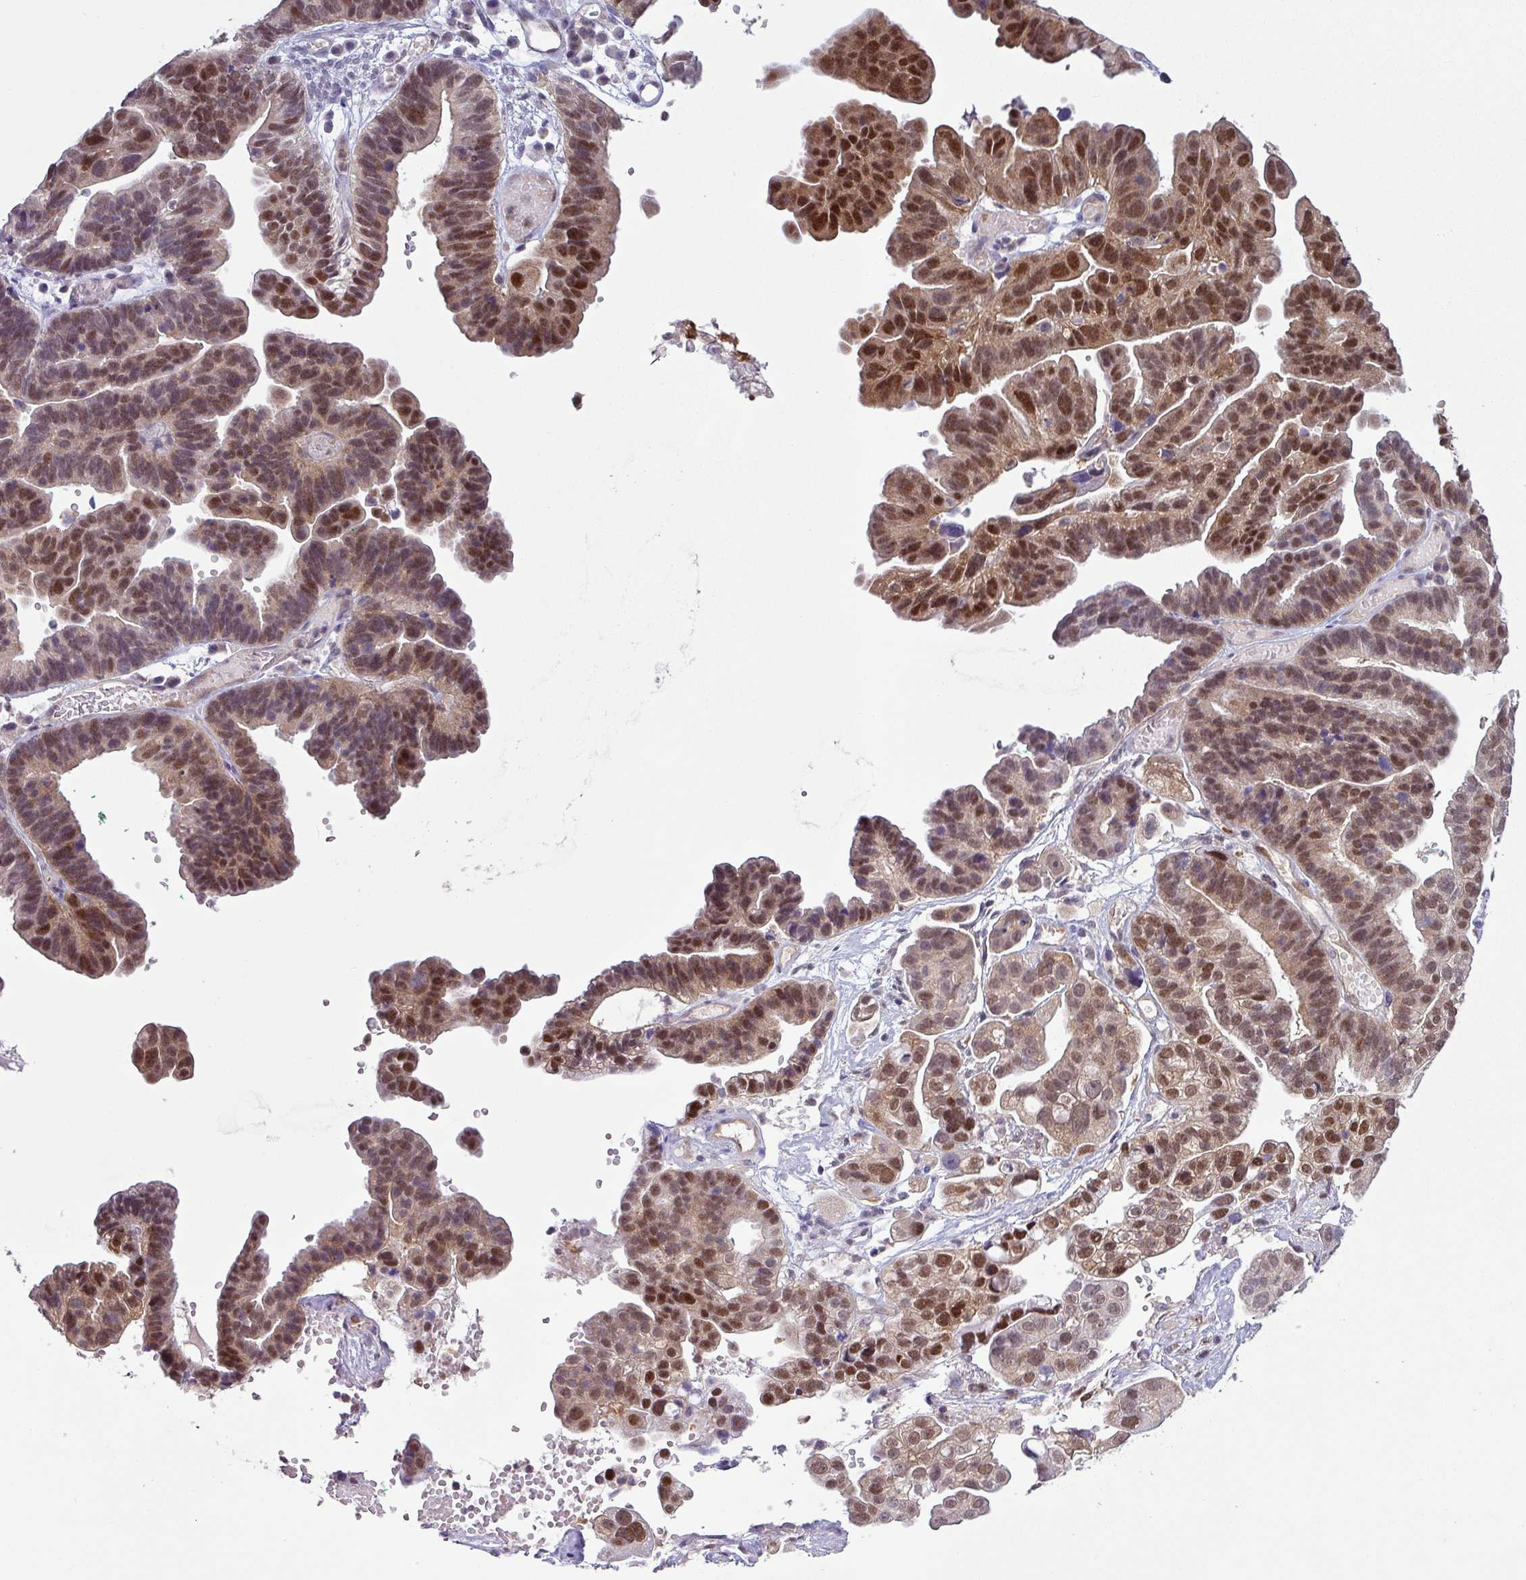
{"staining": {"intensity": "moderate", "quantity": ">75%", "location": "cytoplasmic/membranous,nuclear"}, "tissue": "ovarian cancer", "cell_type": "Tumor cells", "image_type": "cancer", "snomed": [{"axis": "morphology", "description": "Cystadenocarcinoma, serous, NOS"}, {"axis": "topography", "description": "Ovary"}], "caption": "Immunohistochemical staining of human ovarian cancer exhibits moderate cytoplasmic/membranous and nuclear protein expression in about >75% of tumor cells. (Stains: DAB in brown, nuclei in blue, Microscopy: brightfield microscopy at high magnification).", "gene": "TTLL12", "patient": {"sex": "female", "age": 56}}